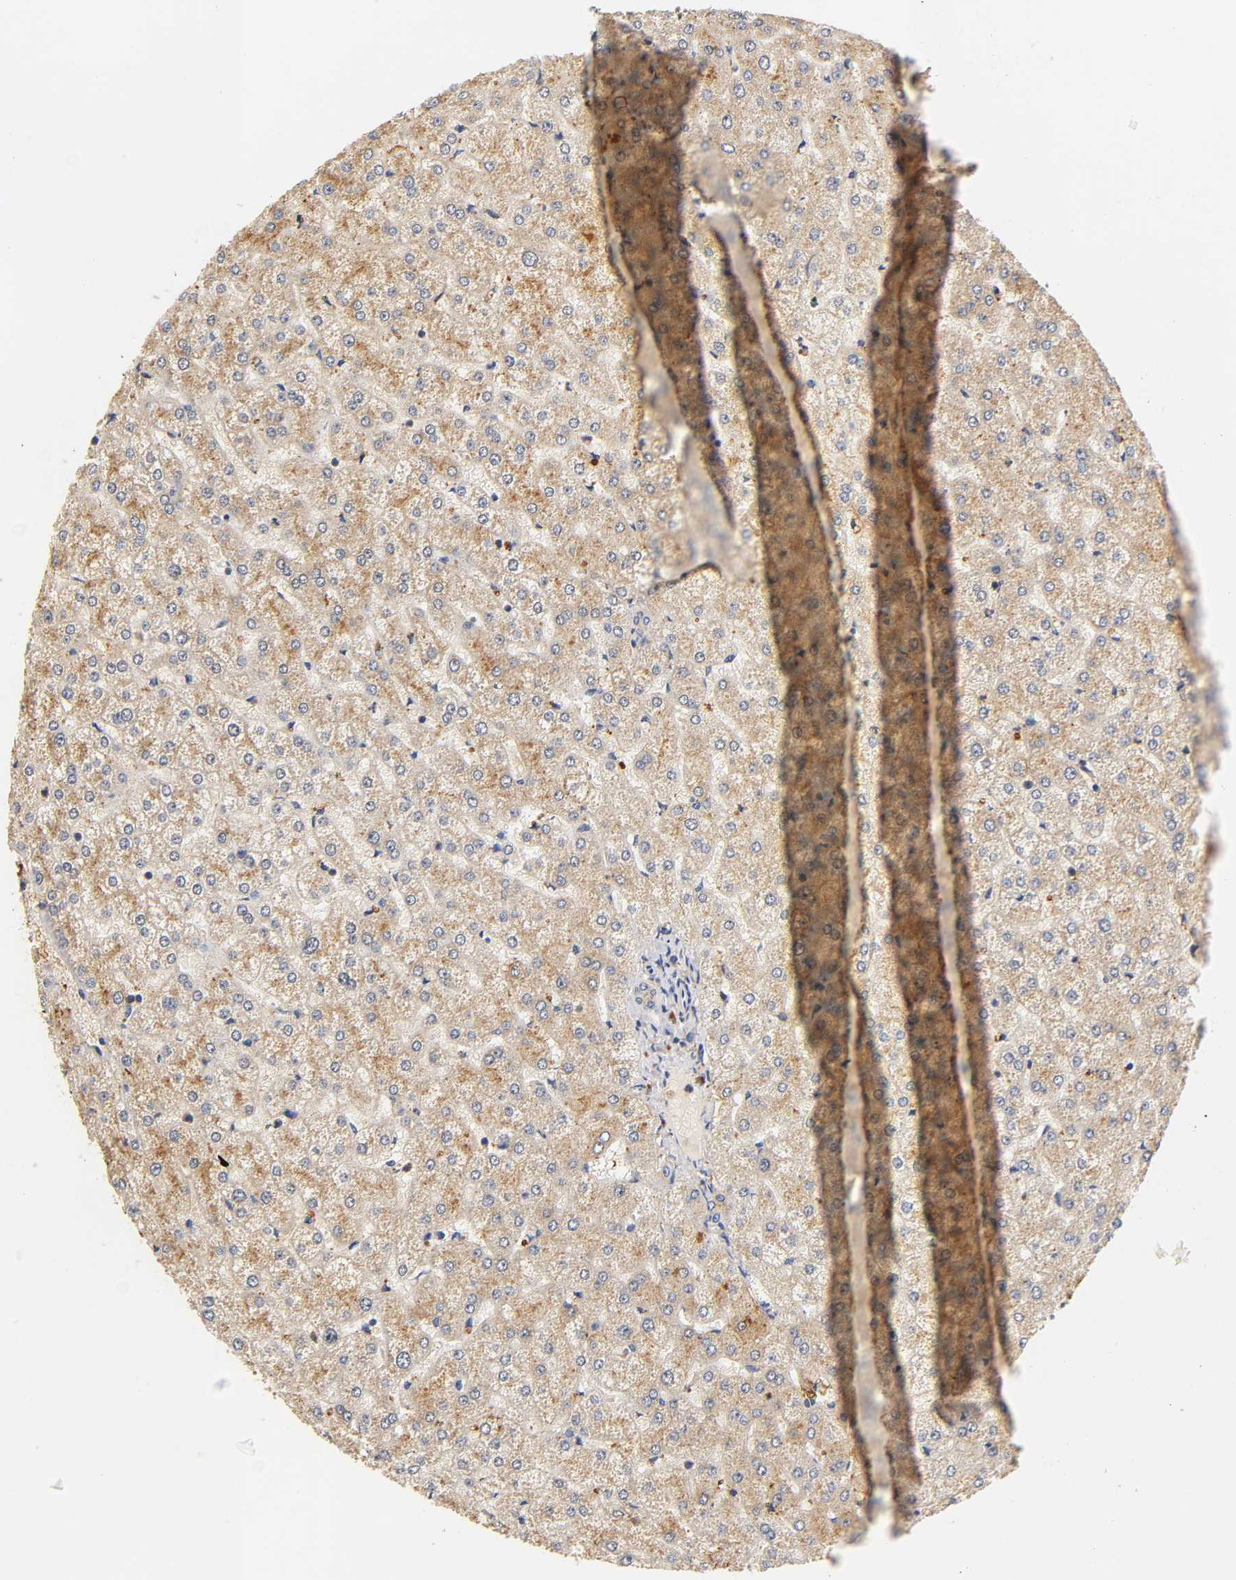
{"staining": {"intensity": "weak", "quantity": "25%-75%", "location": "cytoplasmic/membranous"}, "tissue": "liver", "cell_type": "Cholangiocytes", "image_type": "normal", "snomed": [{"axis": "morphology", "description": "Normal tissue, NOS"}, {"axis": "topography", "description": "Liver"}], "caption": "High-power microscopy captured an IHC photomicrograph of benign liver, revealing weak cytoplasmic/membranous staining in about 25%-75% of cholangiocytes.", "gene": "SCAP", "patient": {"sex": "female", "age": 32}}